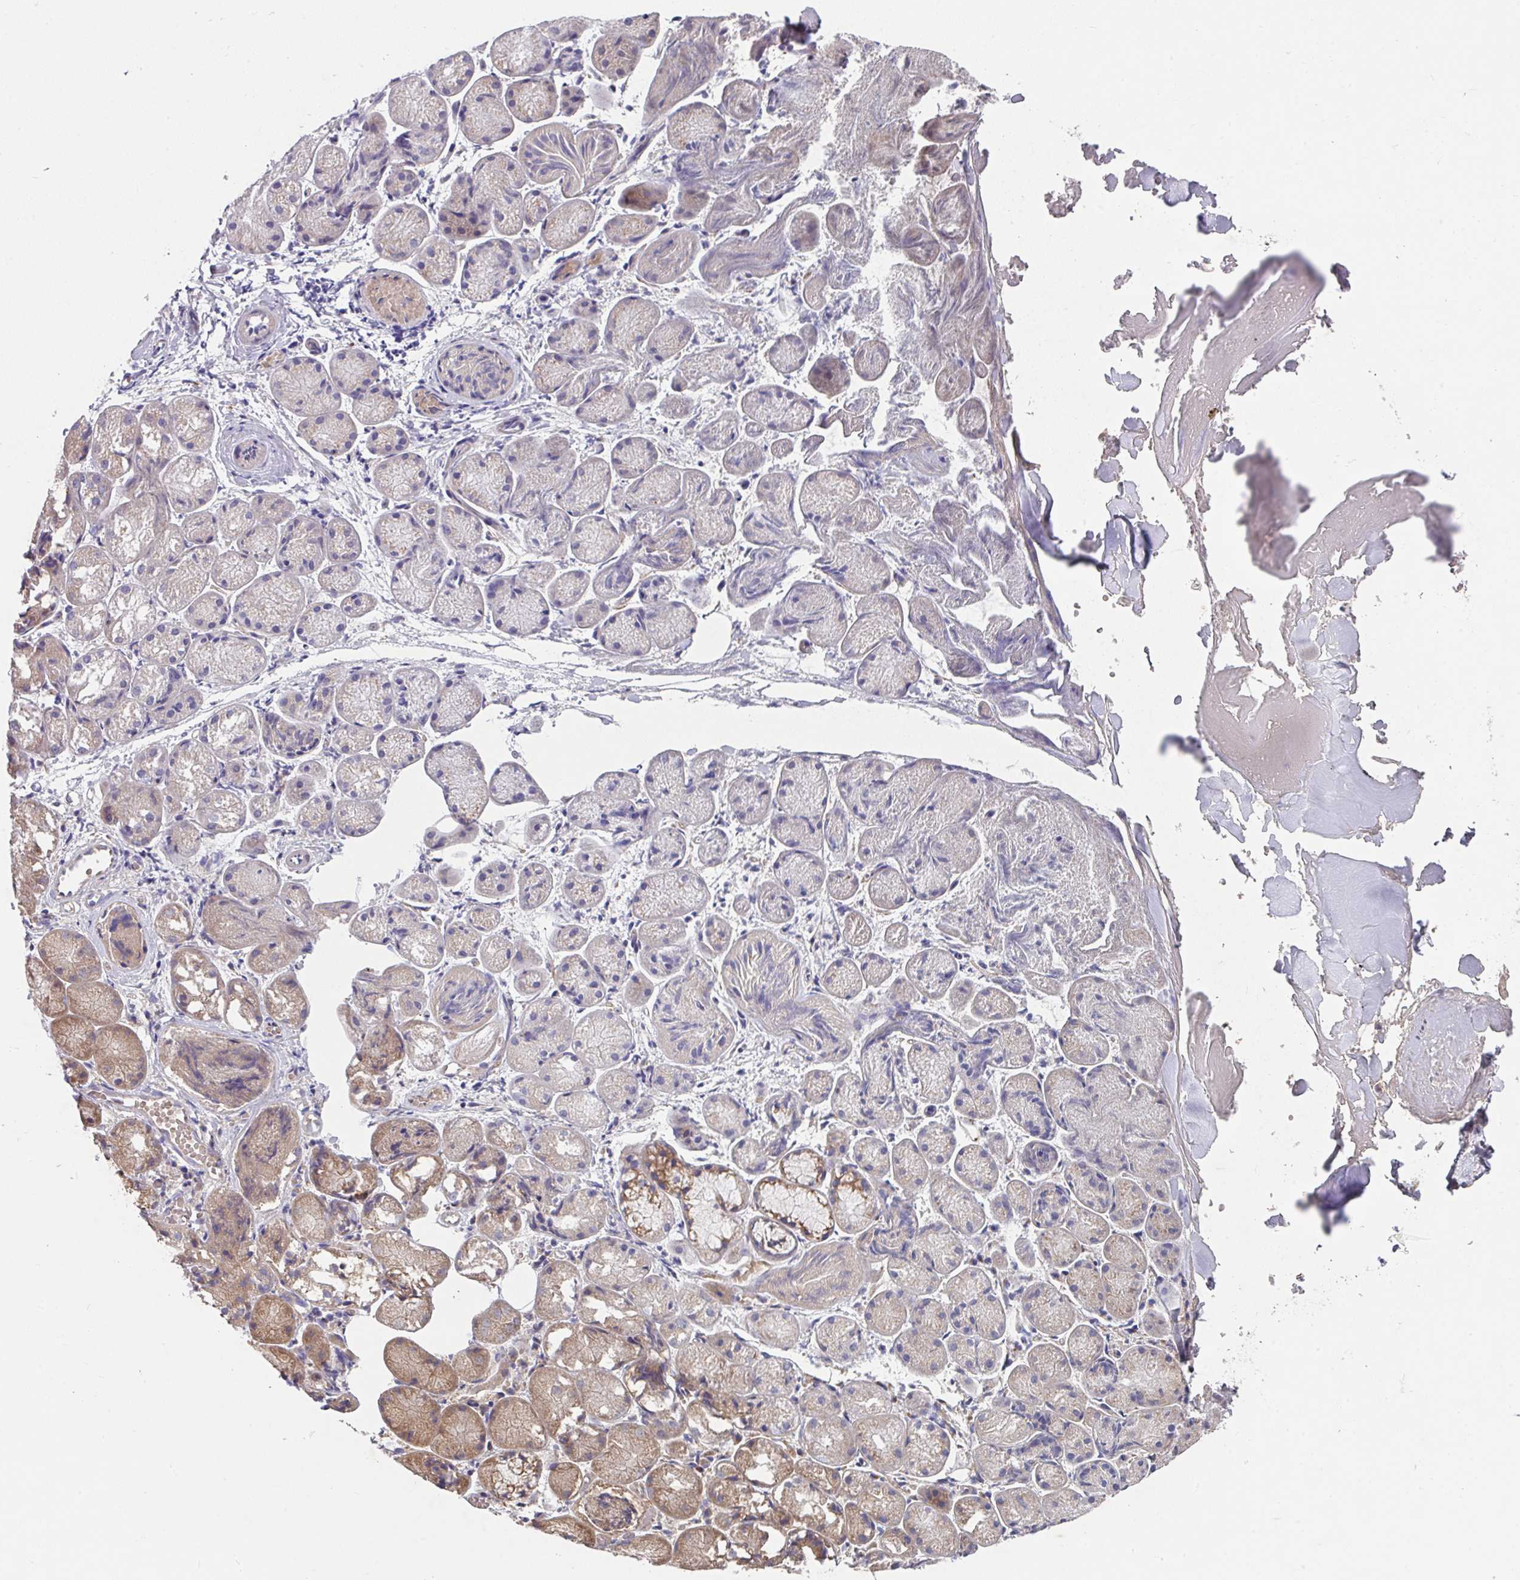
{"staining": {"intensity": "moderate", "quantity": "25%-75%", "location": "cytoplasmic/membranous"}, "tissue": "salivary gland", "cell_type": "Glandular cells", "image_type": "normal", "snomed": [{"axis": "morphology", "description": "Normal tissue, NOS"}, {"axis": "topography", "description": "Salivary gland"}], "caption": "Protein expression analysis of normal salivary gland demonstrates moderate cytoplasmic/membranous positivity in approximately 25%-75% of glandular cells. The protein is stained brown, and the nuclei are stained in blue (DAB (3,3'-diaminobenzidine) IHC with brightfield microscopy, high magnification).", "gene": "TRIM14", "patient": {"sex": "female", "age": 24}}